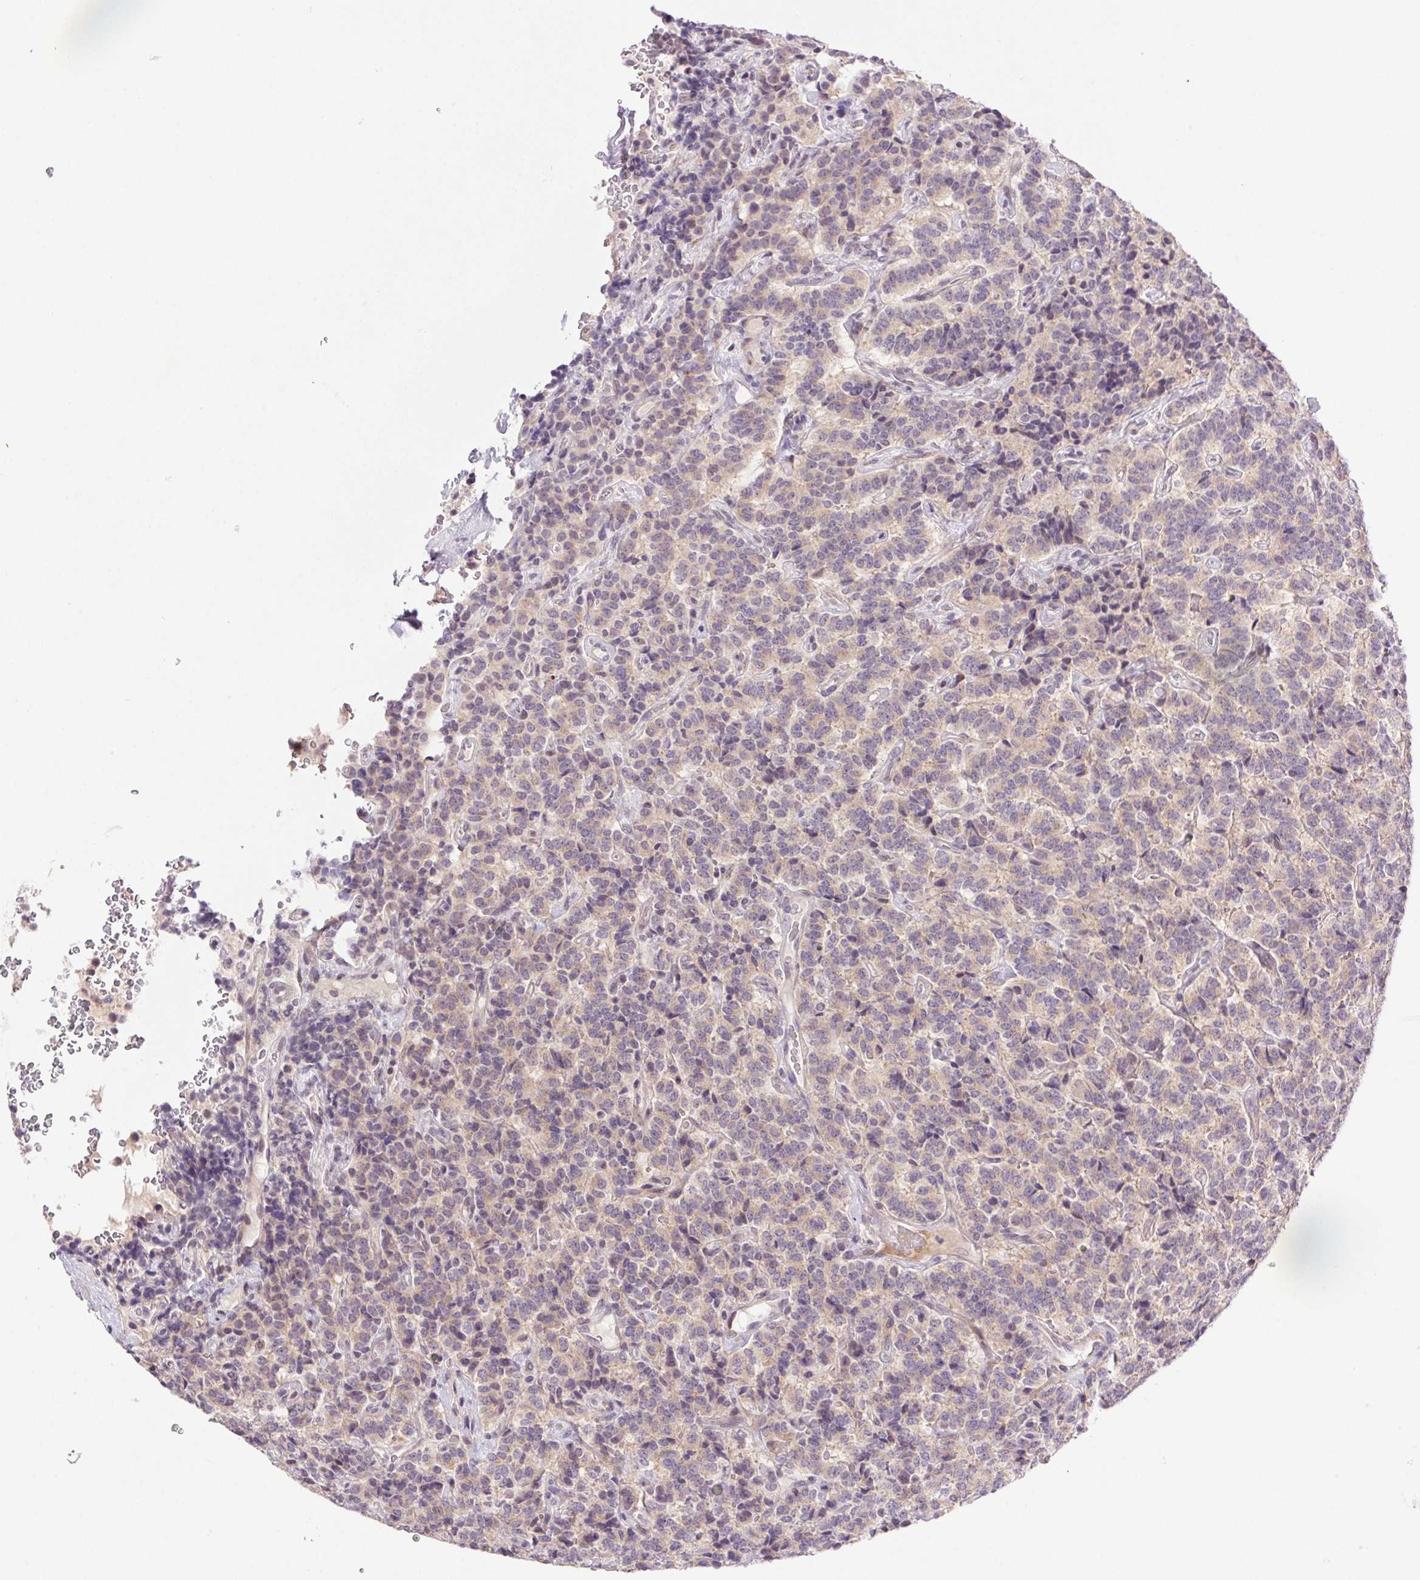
{"staining": {"intensity": "weak", "quantity": "<25%", "location": "cytoplasmic/membranous"}, "tissue": "carcinoid", "cell_type": "Tumor cells", "image_type": "cancer", "snomed": [{"axis": "morphology", "description": "Carcinoid, malignant, NOS"}, {"axis": "topography", "description": "Pancreas"}], "caption": "DAB (3,3'-diaminobenzidine) immunohistochemical staining of carcinoid shows no significant staining in tumor cells.", "gene": "LRRTM1", "patient": {"sex": "male", "age": 36}}